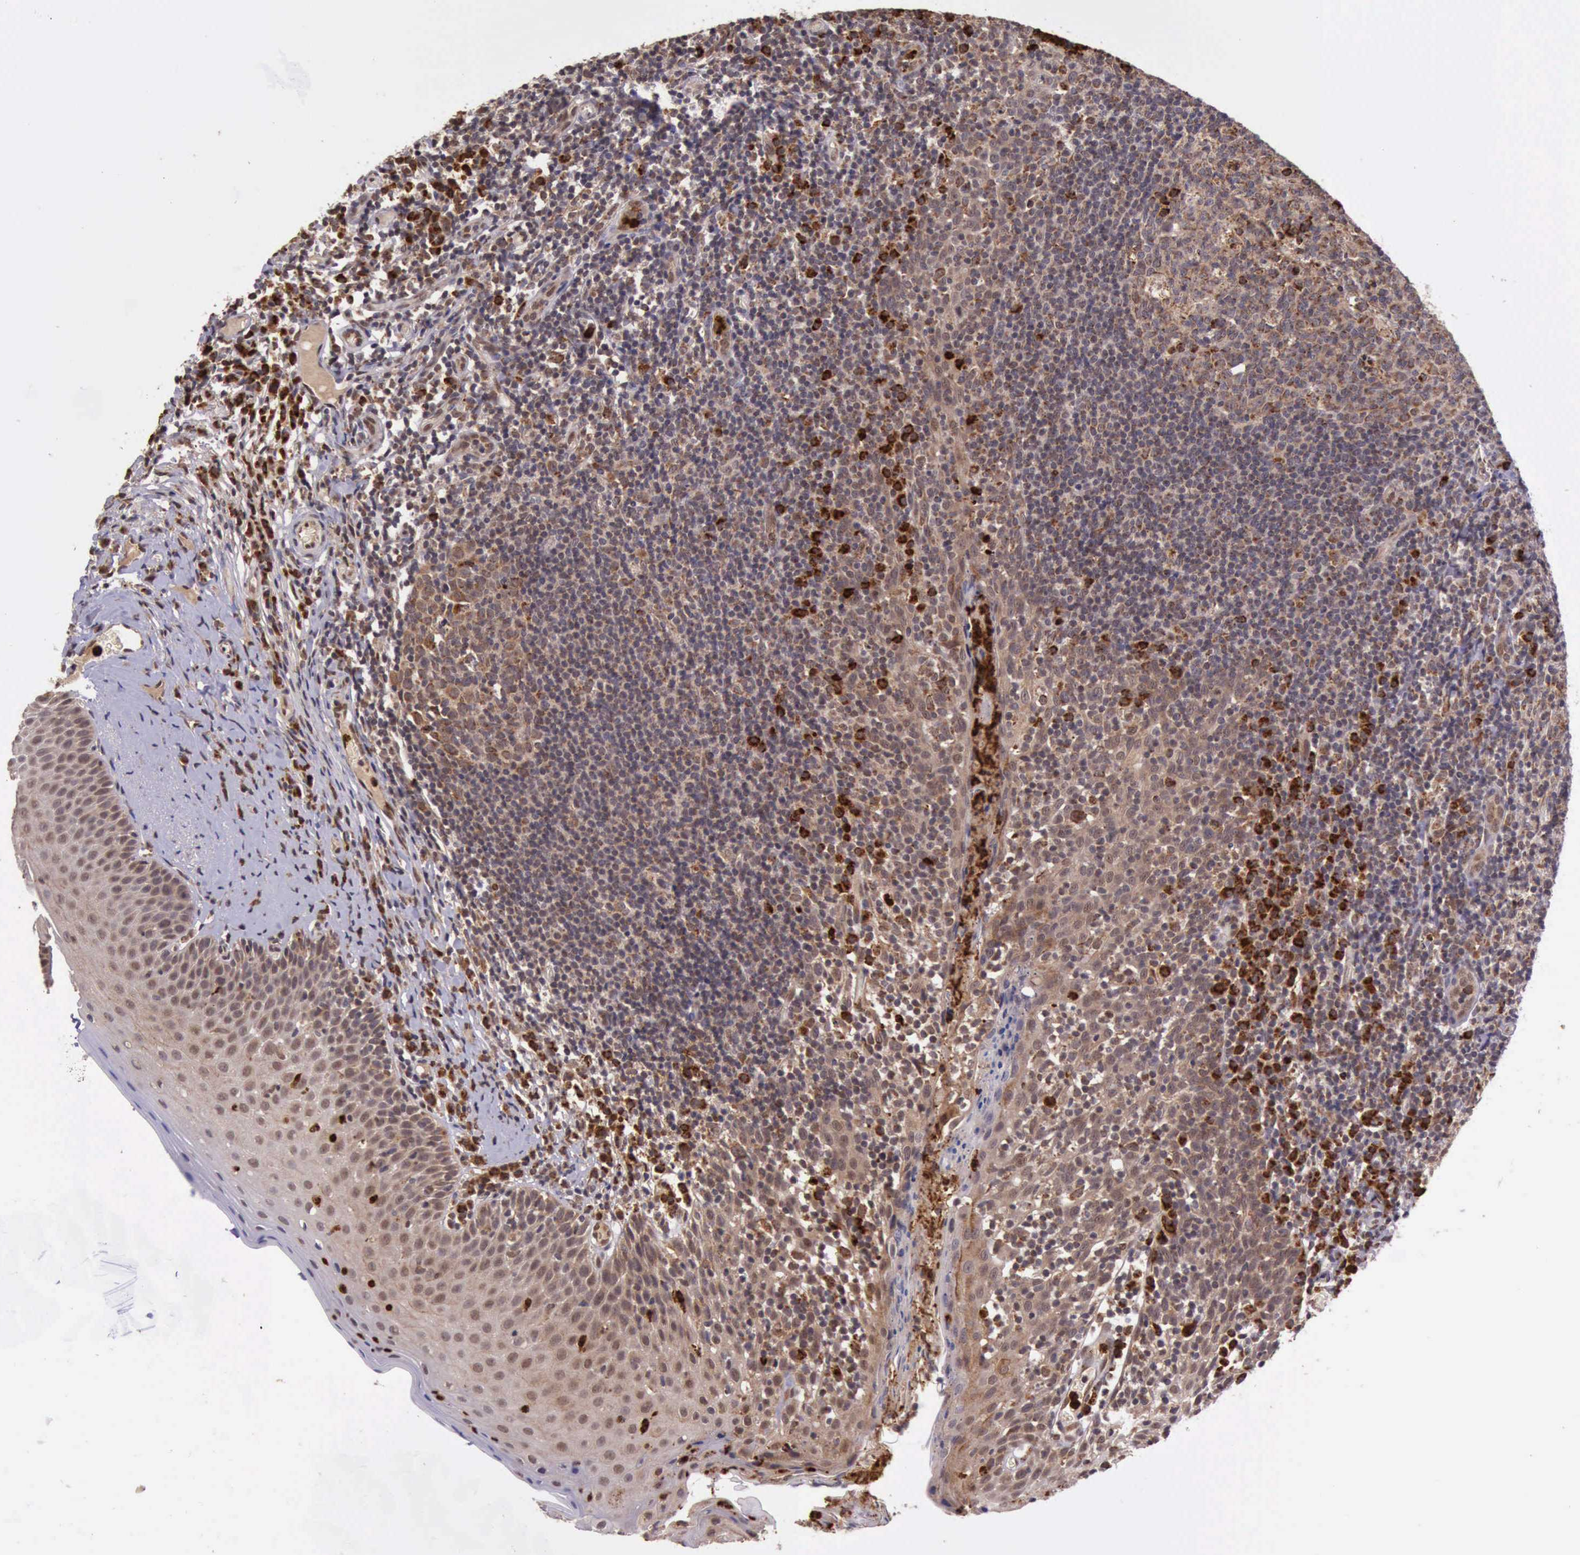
{"staining": {"intensity": "moderate", "quantity": ">75%", "location": "cytoplasmic/membranous"}, "tissue": "tonsil", "cell_type": "Germinal center cells", "image_type": "normal", "snomed": [{"axis": "morphology", "description": "Normal tissue, NOS"}, {"axis": "topography", "description": "Tonsil"}], "caption": "Human tonsil stained with a brown dye displays moderate cytoplasmic/membranous positive positivity in about >75% of germinal center cells.", "gene": "ARMCX3", "patient": {"sex": "male", "age": 6}}